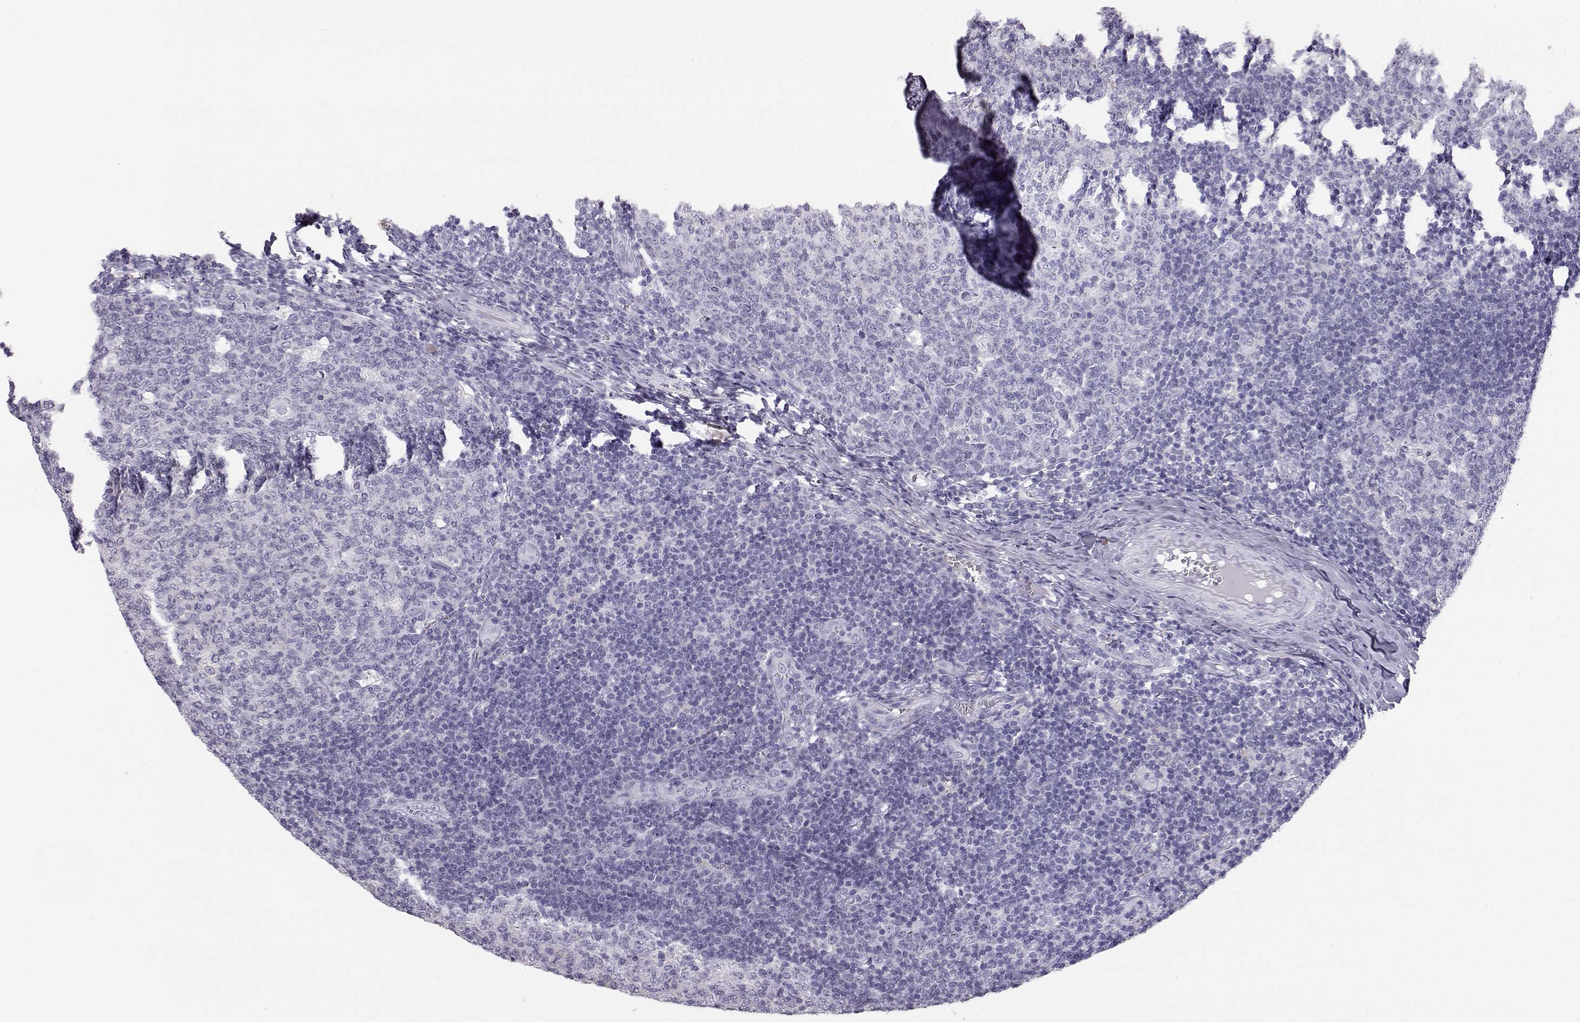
{"staining": {"intensity": "negative", "quantity": "none", "location": "none"}, "tissue": "tonsil", "cell_type": "Germinal center cells", "image_type": "normal", "snomed": [{"axis": "morphology", "description": "Normal tissue, NOS"}, {"axis": "topography", "description": "Tonsil"}], "caption": "The immunohistochemistry image has no significant expression in germinal center cells of tonsil.", "gene": "ITLN1", "patient": {"sex": "female", "age": 13}}